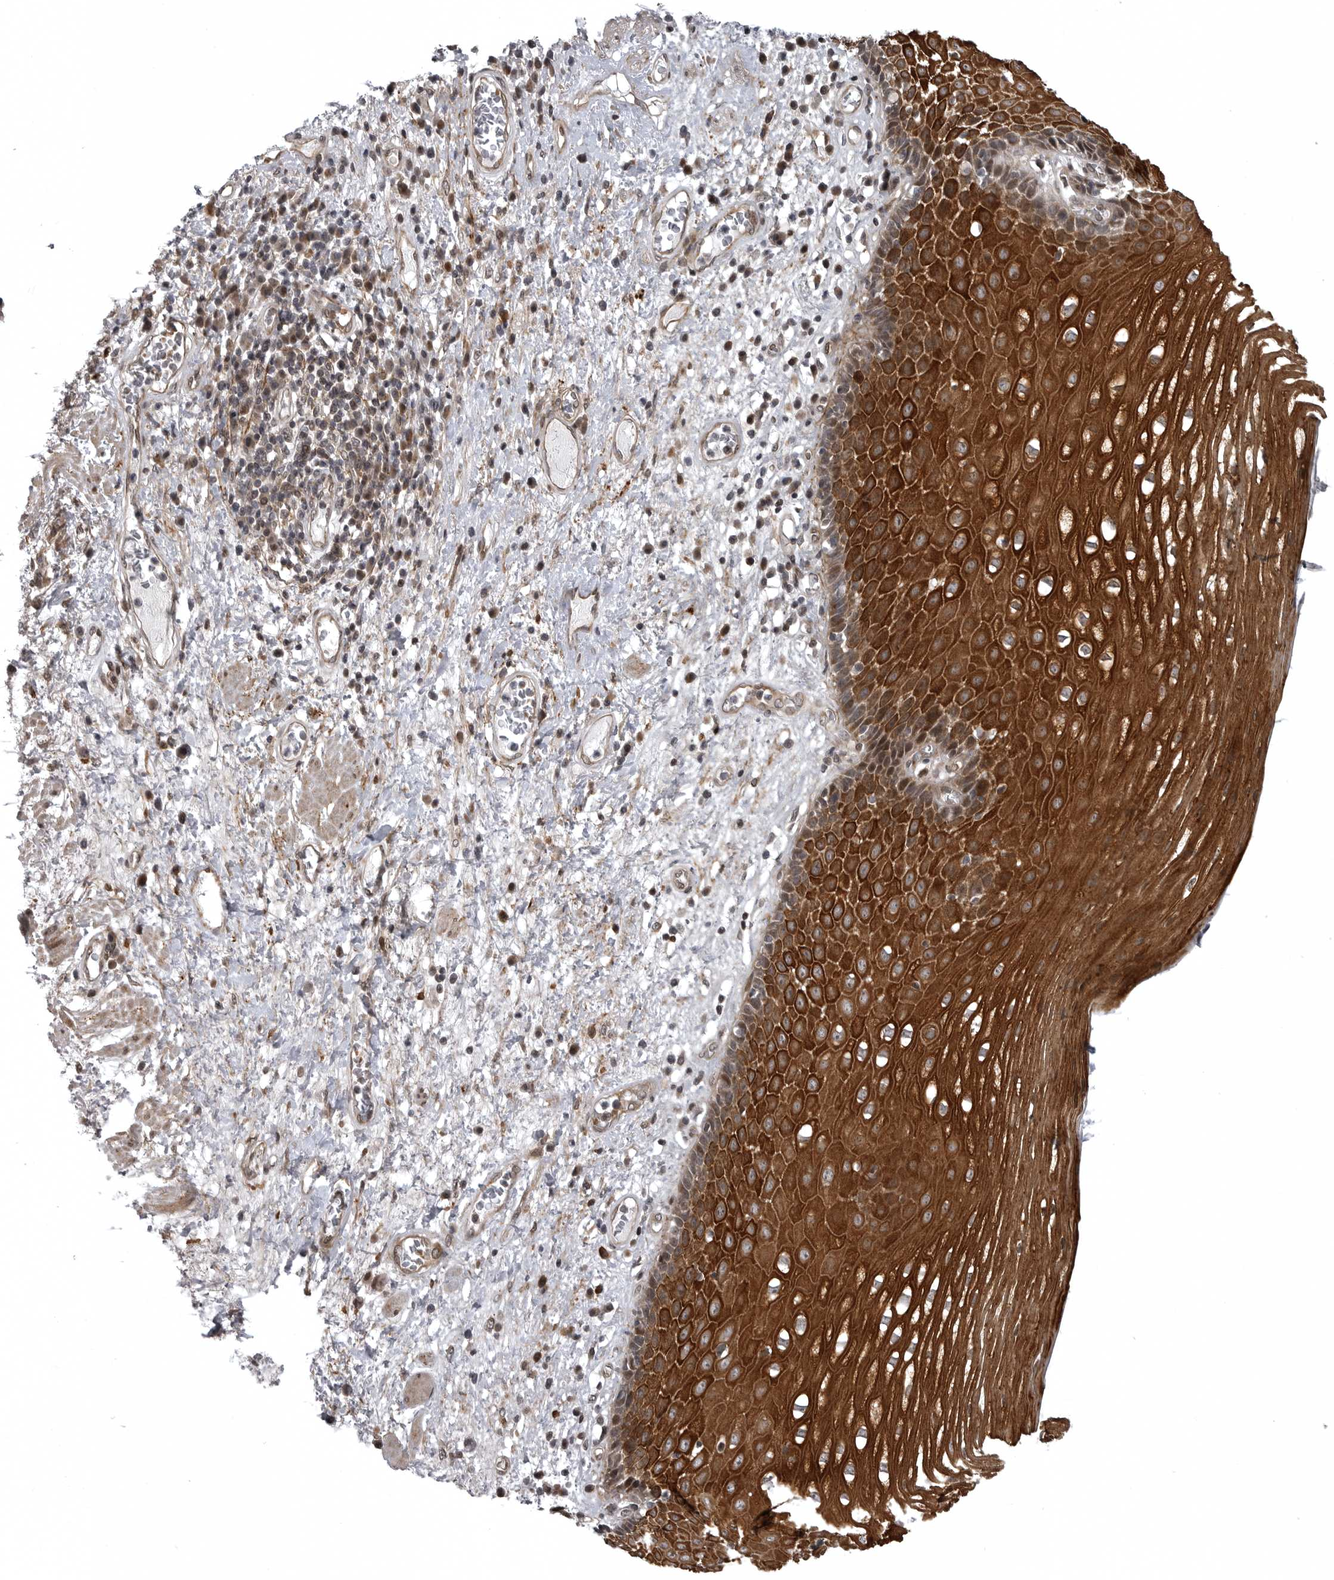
{"staining": {"intensity": "strong", "quantity": ">75%", "location": "cytoplasmic/membranous,nuclear"}, "tissue": "esophagus", "cell_type": "Squamous epithelial cells", "image_type": "normal", "snomed": [{"axis": "morphology", "description": "Normal tissue, NOS"}, {"axis": "morphology", "description": "Adenocarcinoma, NOS"}, {"axis": "topography", "description": "Esophagus"}], "caption": "A high-resolution photomicrograph shows IHC staining of unremarkable esophagus, which demonstrates strong cytoplasmic/membranous,nuclear expression in approximately >75% of squamous epithelial cells.", "gene": "SNX16", "patient": {"sex": "male", "age": 62}}